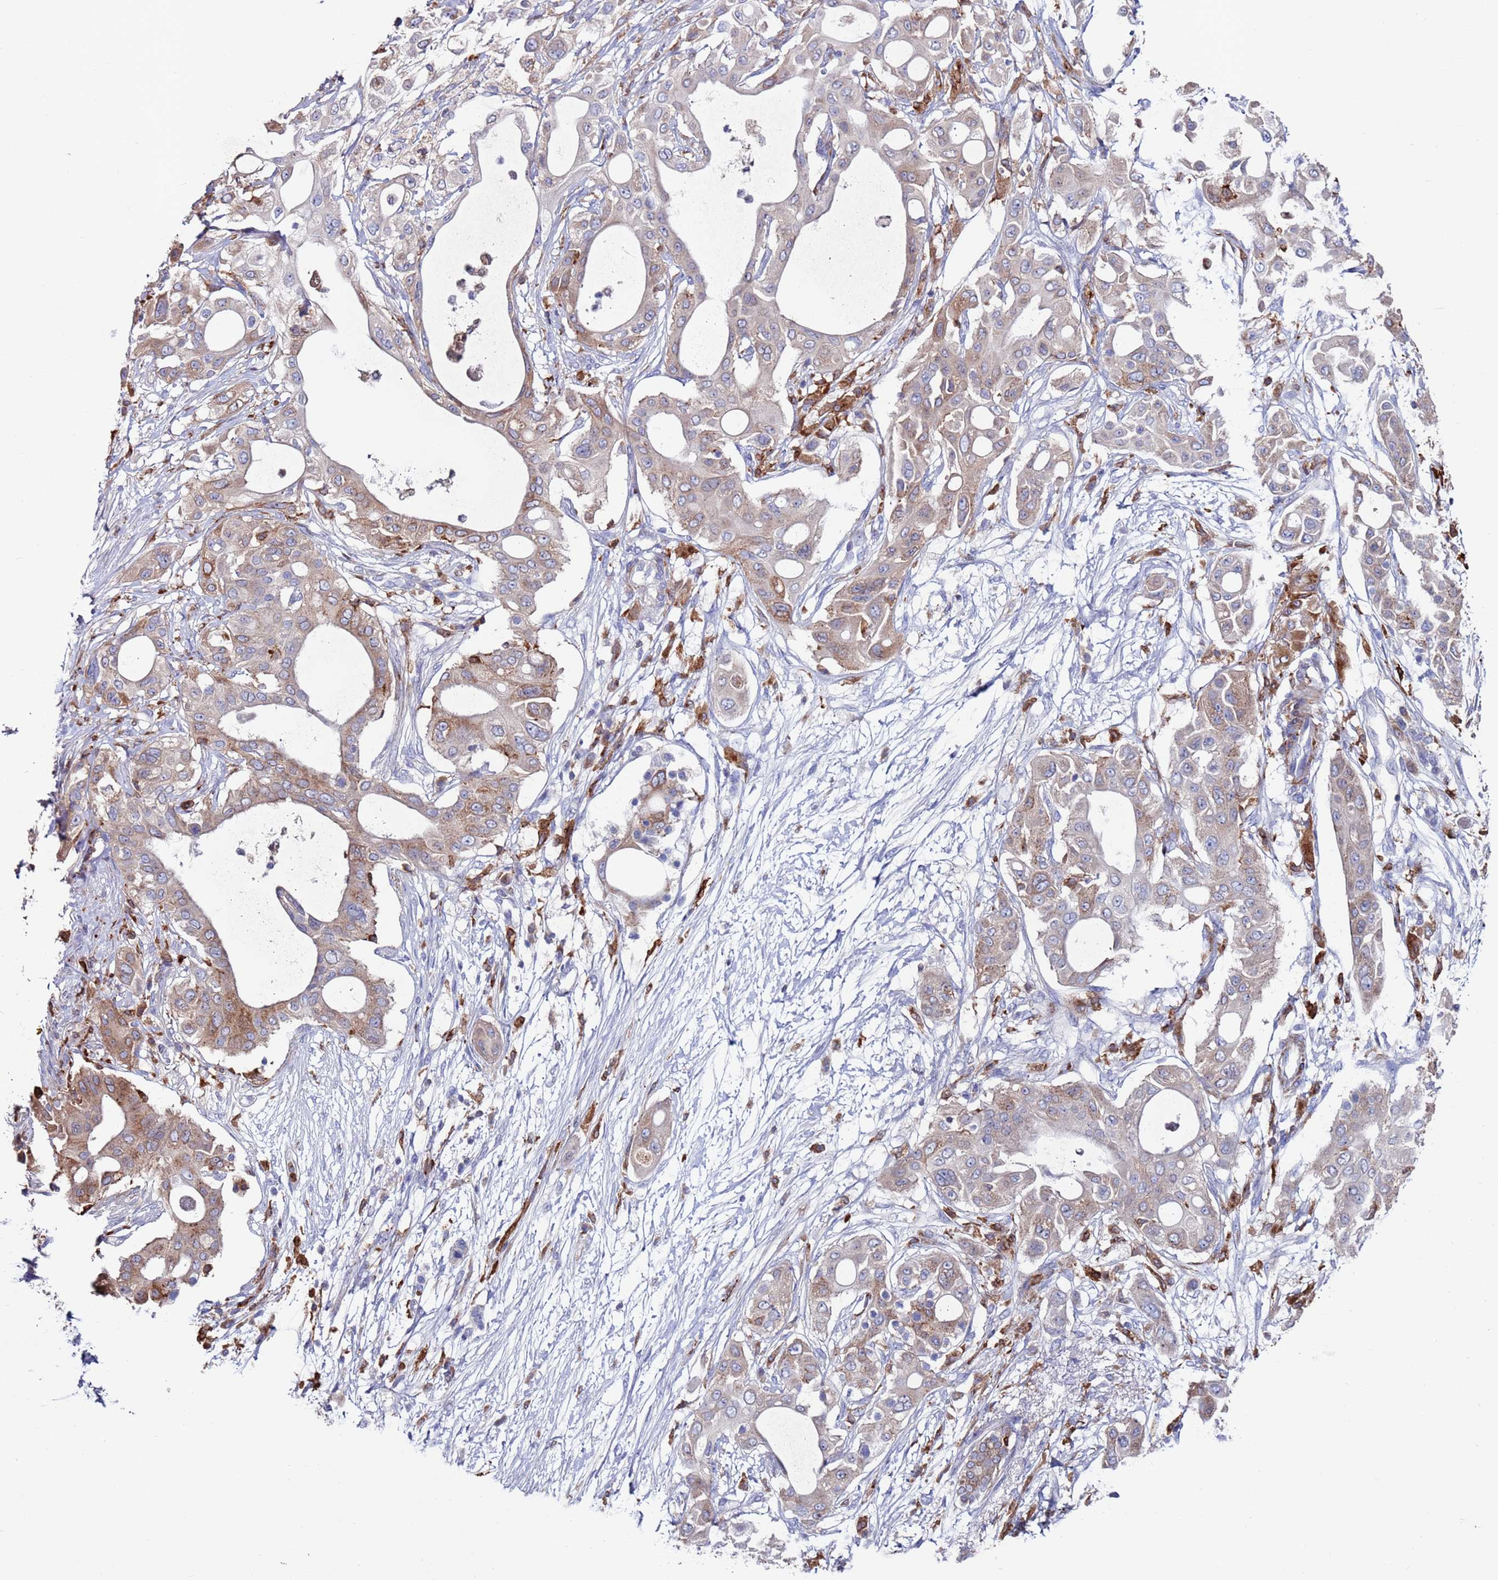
{"staining": {"intensity": "moderate", "quantity": "25%-75%", "location": "cytoplasmic/membranous"}, "tissue": "pancreatic cancer", "cell_type": "Tumor cells", "image_type": "cancer", "snomed": [{"axis": "morphology", "description": "Adenocarcinoma, NOS"}, {"axis": "topography", "description": "Pancreas"}], "caption": "Pancreatic cancer (adenocarcinoma) stained for a protein (brown) demonstrates moderate cytoplasmic/membranous positive positivity in approximately 25%-75% of tumor cells.", "gene": "GREB1L", "patient": {"sex": "male", "age": 68}}